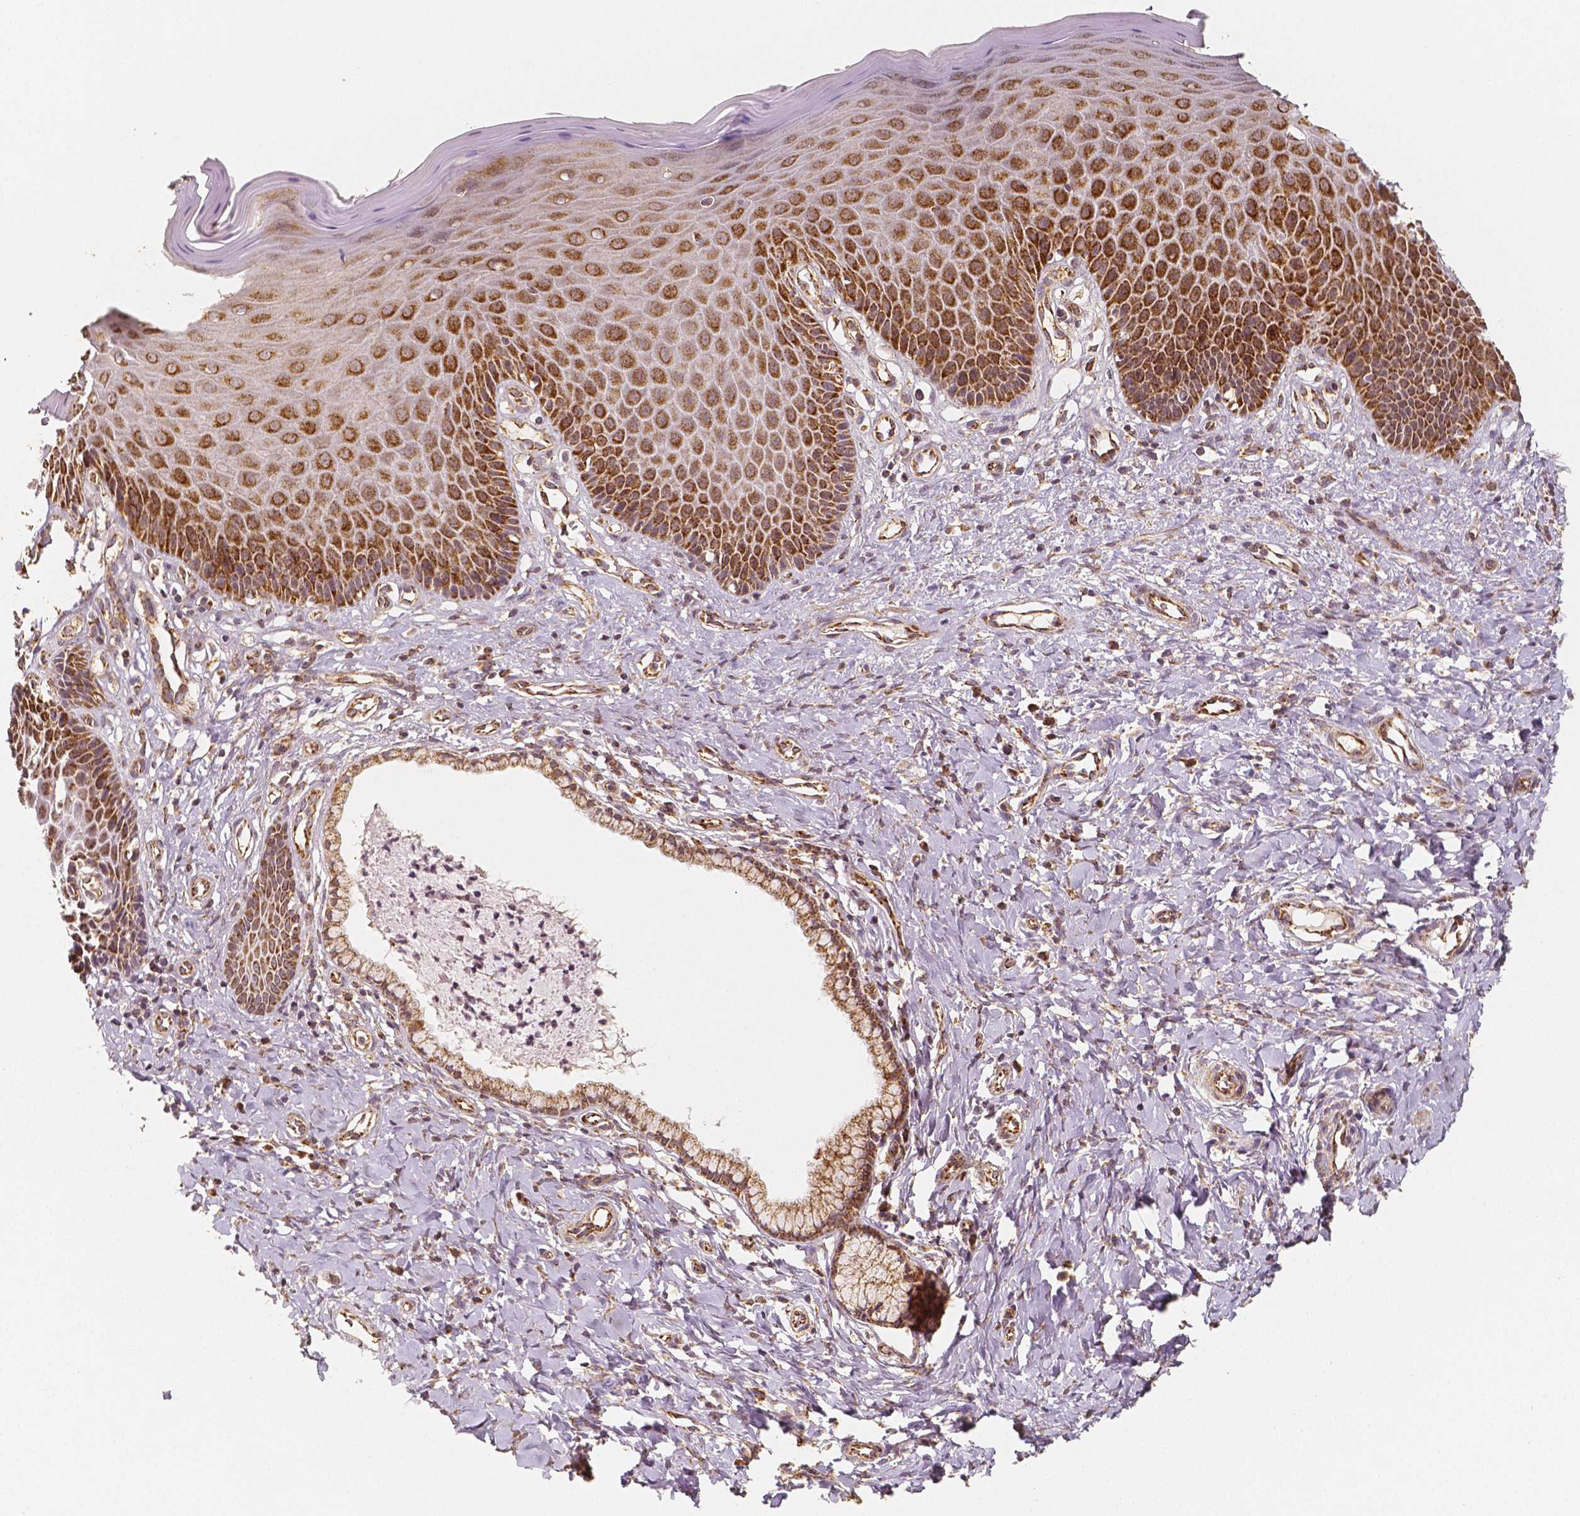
{"staining": {"intensity": "strong", "quantity": "25%-75%", "location": "cytoplasmic/membranous"}, "tissue": "vagina", "cell_type": "Squamous epithelial cells", "image_type": "normal", "snomed": [{"axis": "morphology", "description": "Normal tissue, NOS"}, {"axis": "topography", "description": "Vagina"}], "caption": "Normal vagina was stained to show a protein in brown. There is high levels of strong cytoplasmic/membranous staining in about 25%-75% of squamous epithelial cells. The protein is stained brown, and the nuclei are stained in blue (DAB (3,3'-diaminobenzidine) IHC with brightfield microscopy, high magnification).", "gene": "PGAM5", "patient": {"sex": "female", "age": 83}}